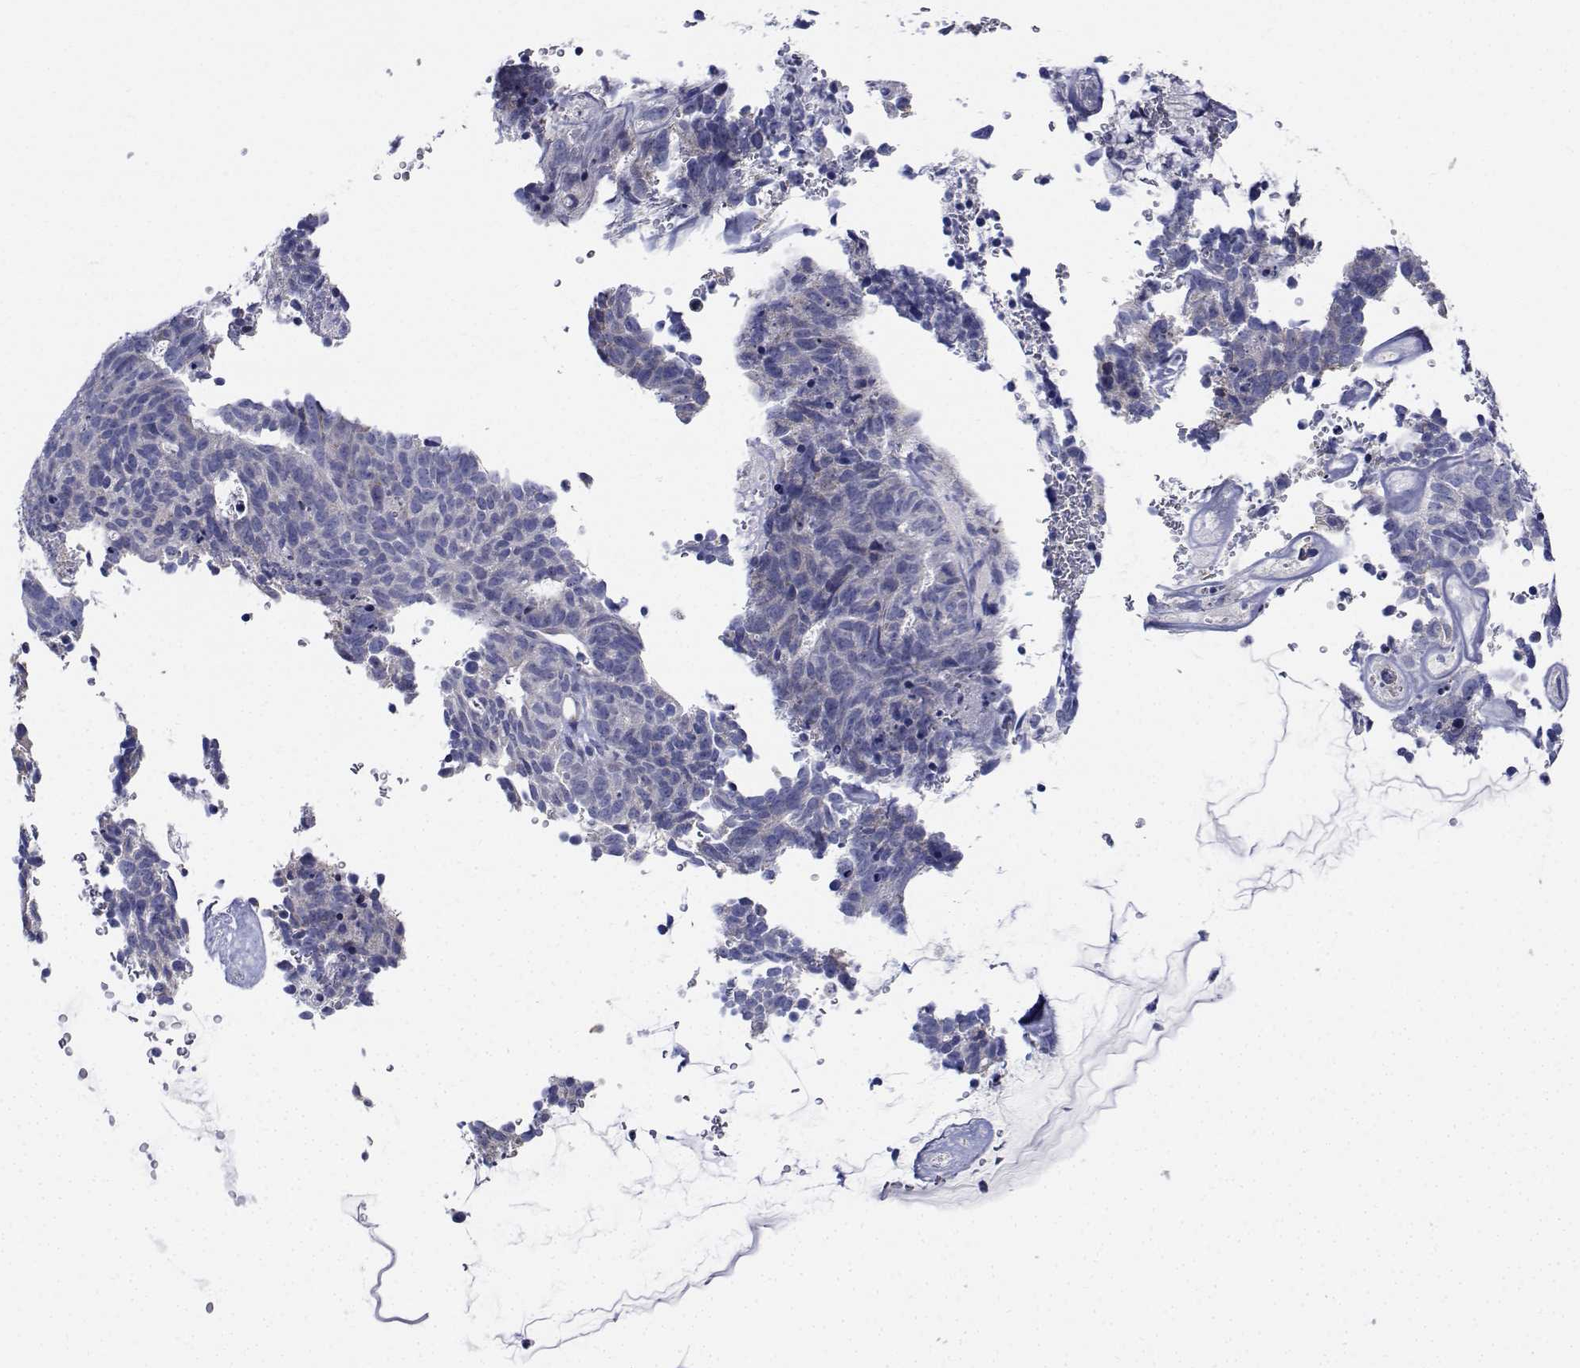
{"staining": {"intensity": "negative", "quantity": "none", "location": "none"}, "tissue": "cervical cancer", "cell_type": "Tumor cells", "image_type": "cancer", "snomed": [{"axis": "morphology", "description": "Adenocarcinoma, NOS"}, {"axis": "topography", "description": "Cervix"}], "caption": "Tumor cells show no significant positivity in cervical cancer. The staining is performed using DAB (3,3'-diaminobenzidine) brown chromogen with nuclei counter-stained in using hematoxylin.", "gene": "CDHR3", "patient": {"sex": "female", "age": 38}}